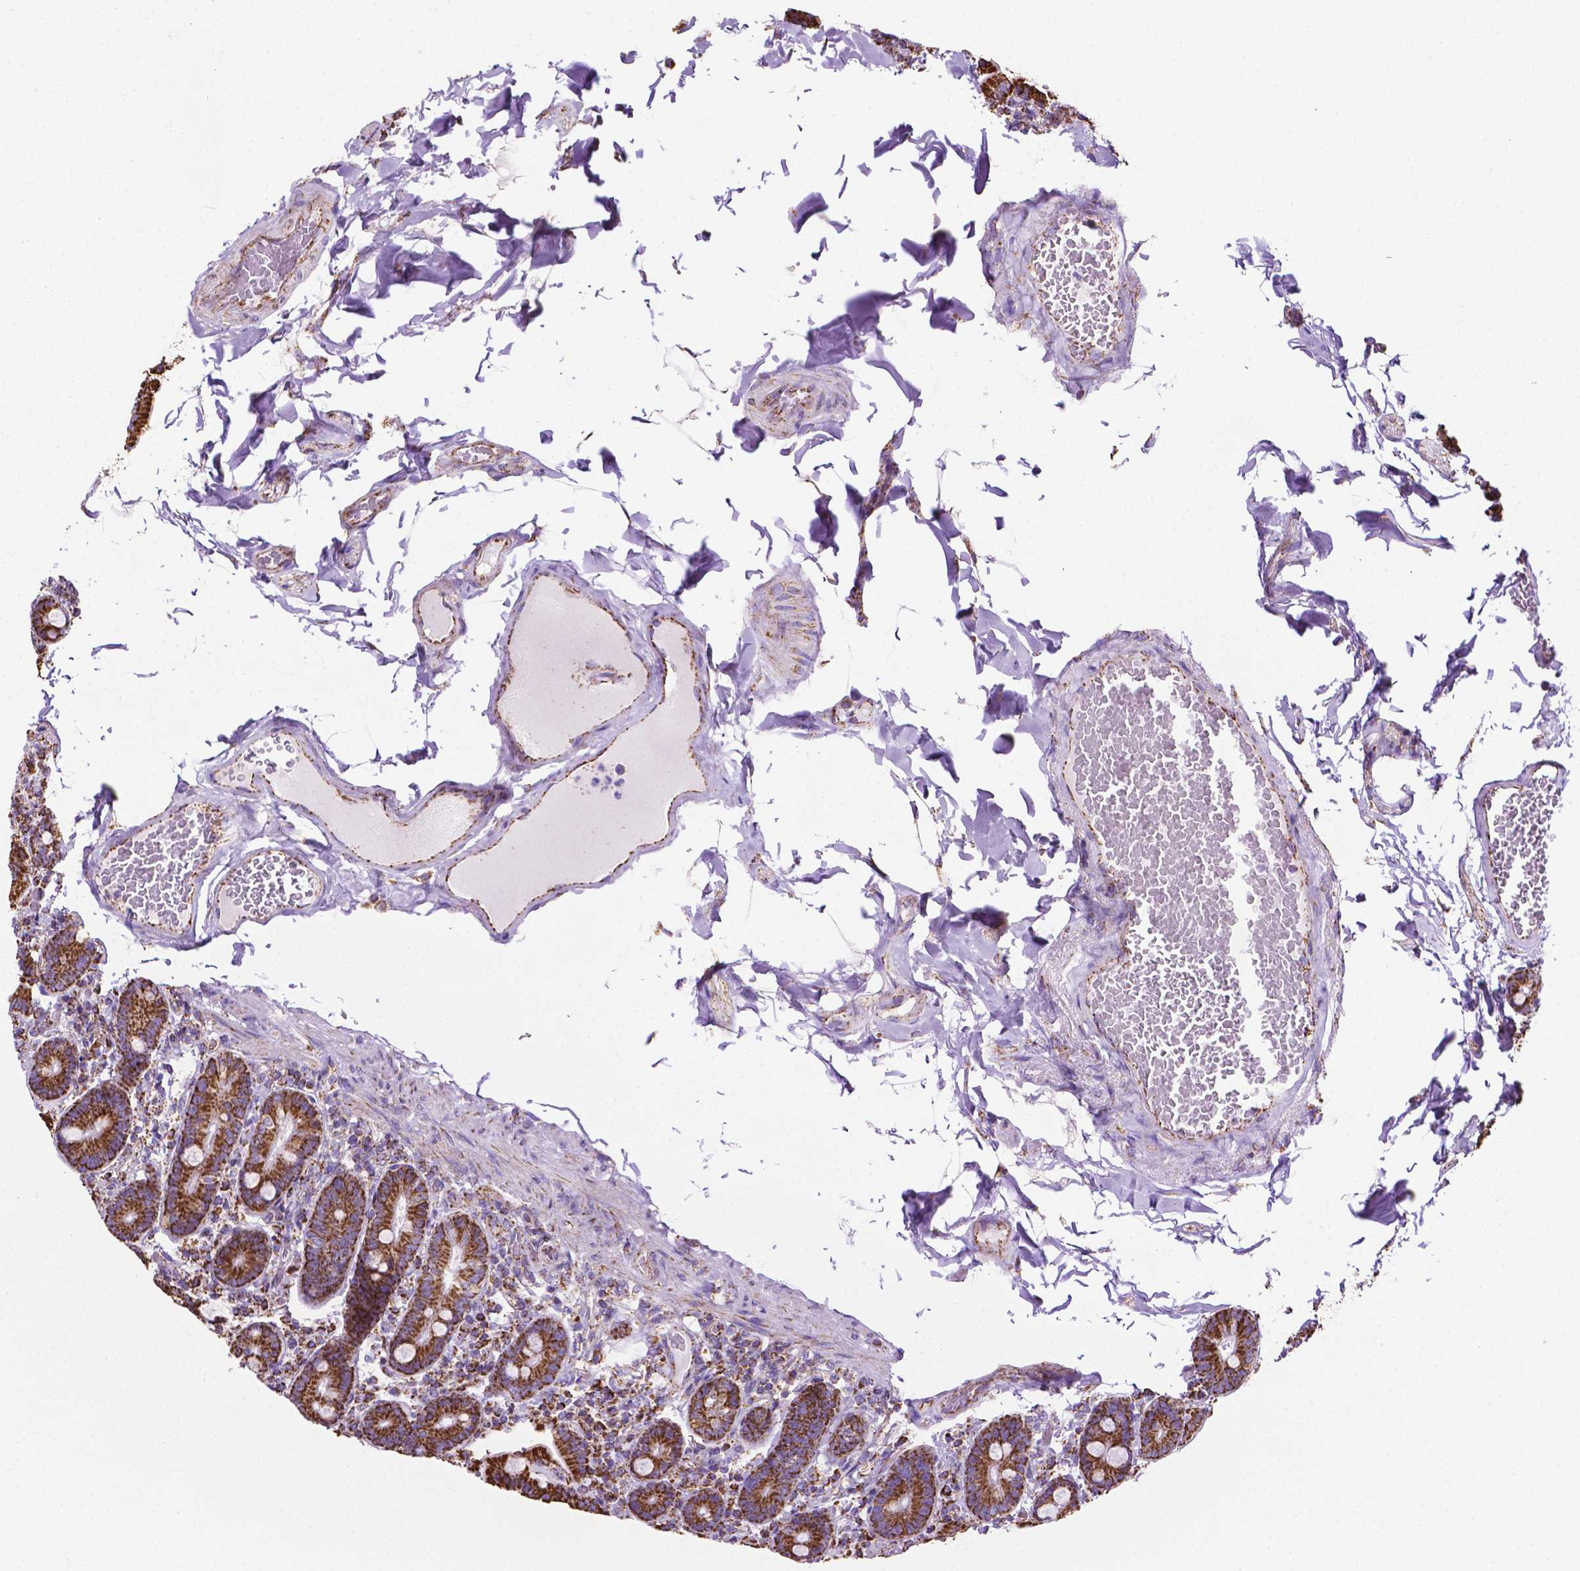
{"staining": {"intensity": "strong", "quantity": ">75%", "location": "cytoplasmic/membranous"}, "tissue": "duodenum", "cell_type": "Glandular cells", "image_type": "normal", "snomed": [{"axis": "morphology", "description": "Normal tissue, NOS"}, {"axis": "topography", "description": "Duodenum"}], "caption": "Glandular cells display high levels of strong cytoplasmic/membranous staining in about >75% of cells in unremarkable duodenum.", "gene": "RMDN3", "patient": {"sex": "female", "age": 62}}